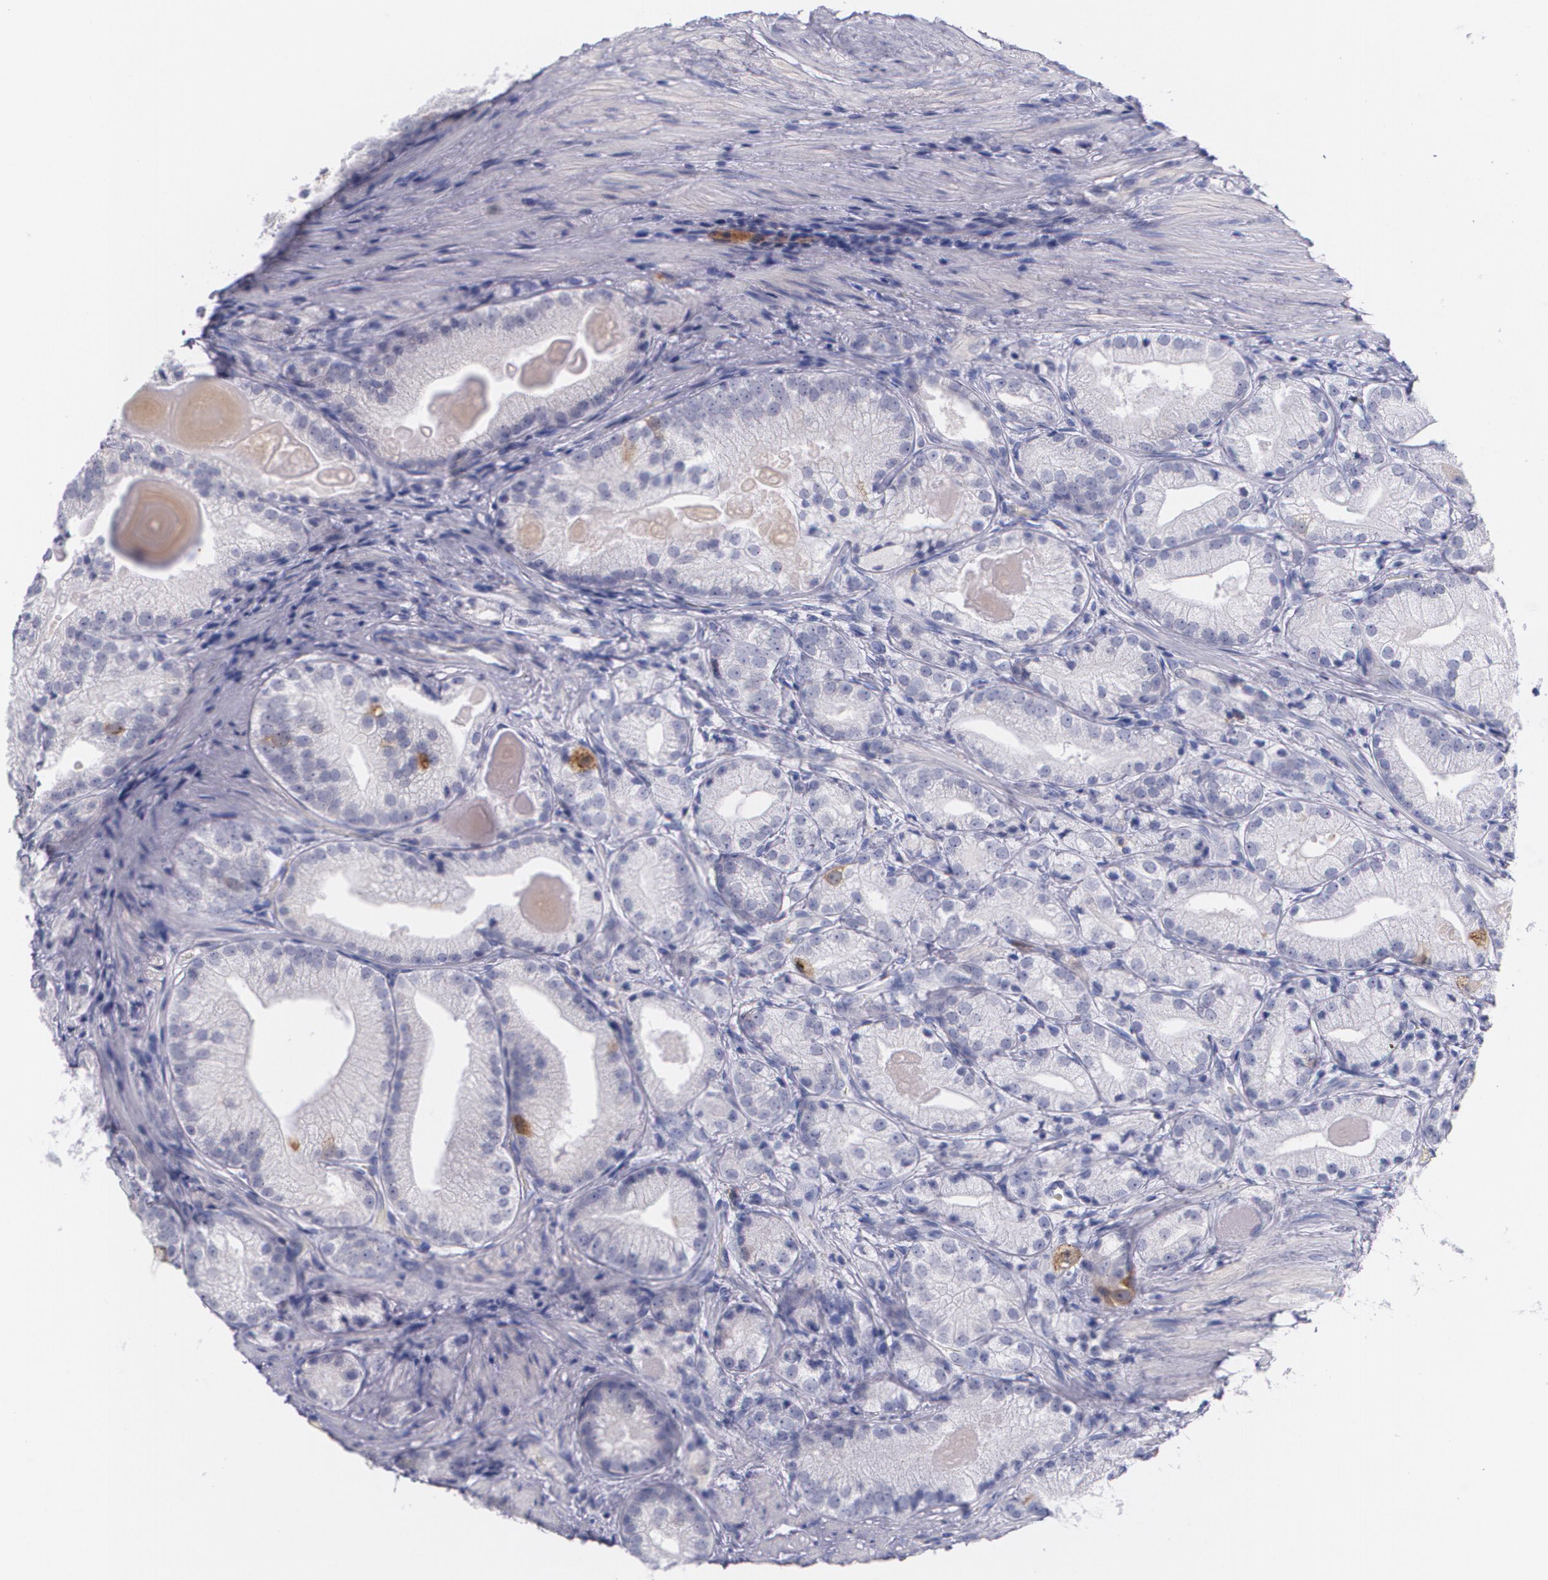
{"staining": {"intensity": "moderate", "quantity": "<25%", "location": "cytoplasmic/membranous"}, "tissue": "prostate cancer", "cell_type": "Tumor cells", "image_type": "cancer", "snomed": [{"axis": "morphology", "description": "Adenocarcinoma, Low grade"}, {"axis": "topography", "description": "Prostate"}], "caption": "Prostate cancer stained with a protein marker shows moderate staining in tumor cells.", "gene": "HMMR", "patient": {"sex": "male", "age": 69}}